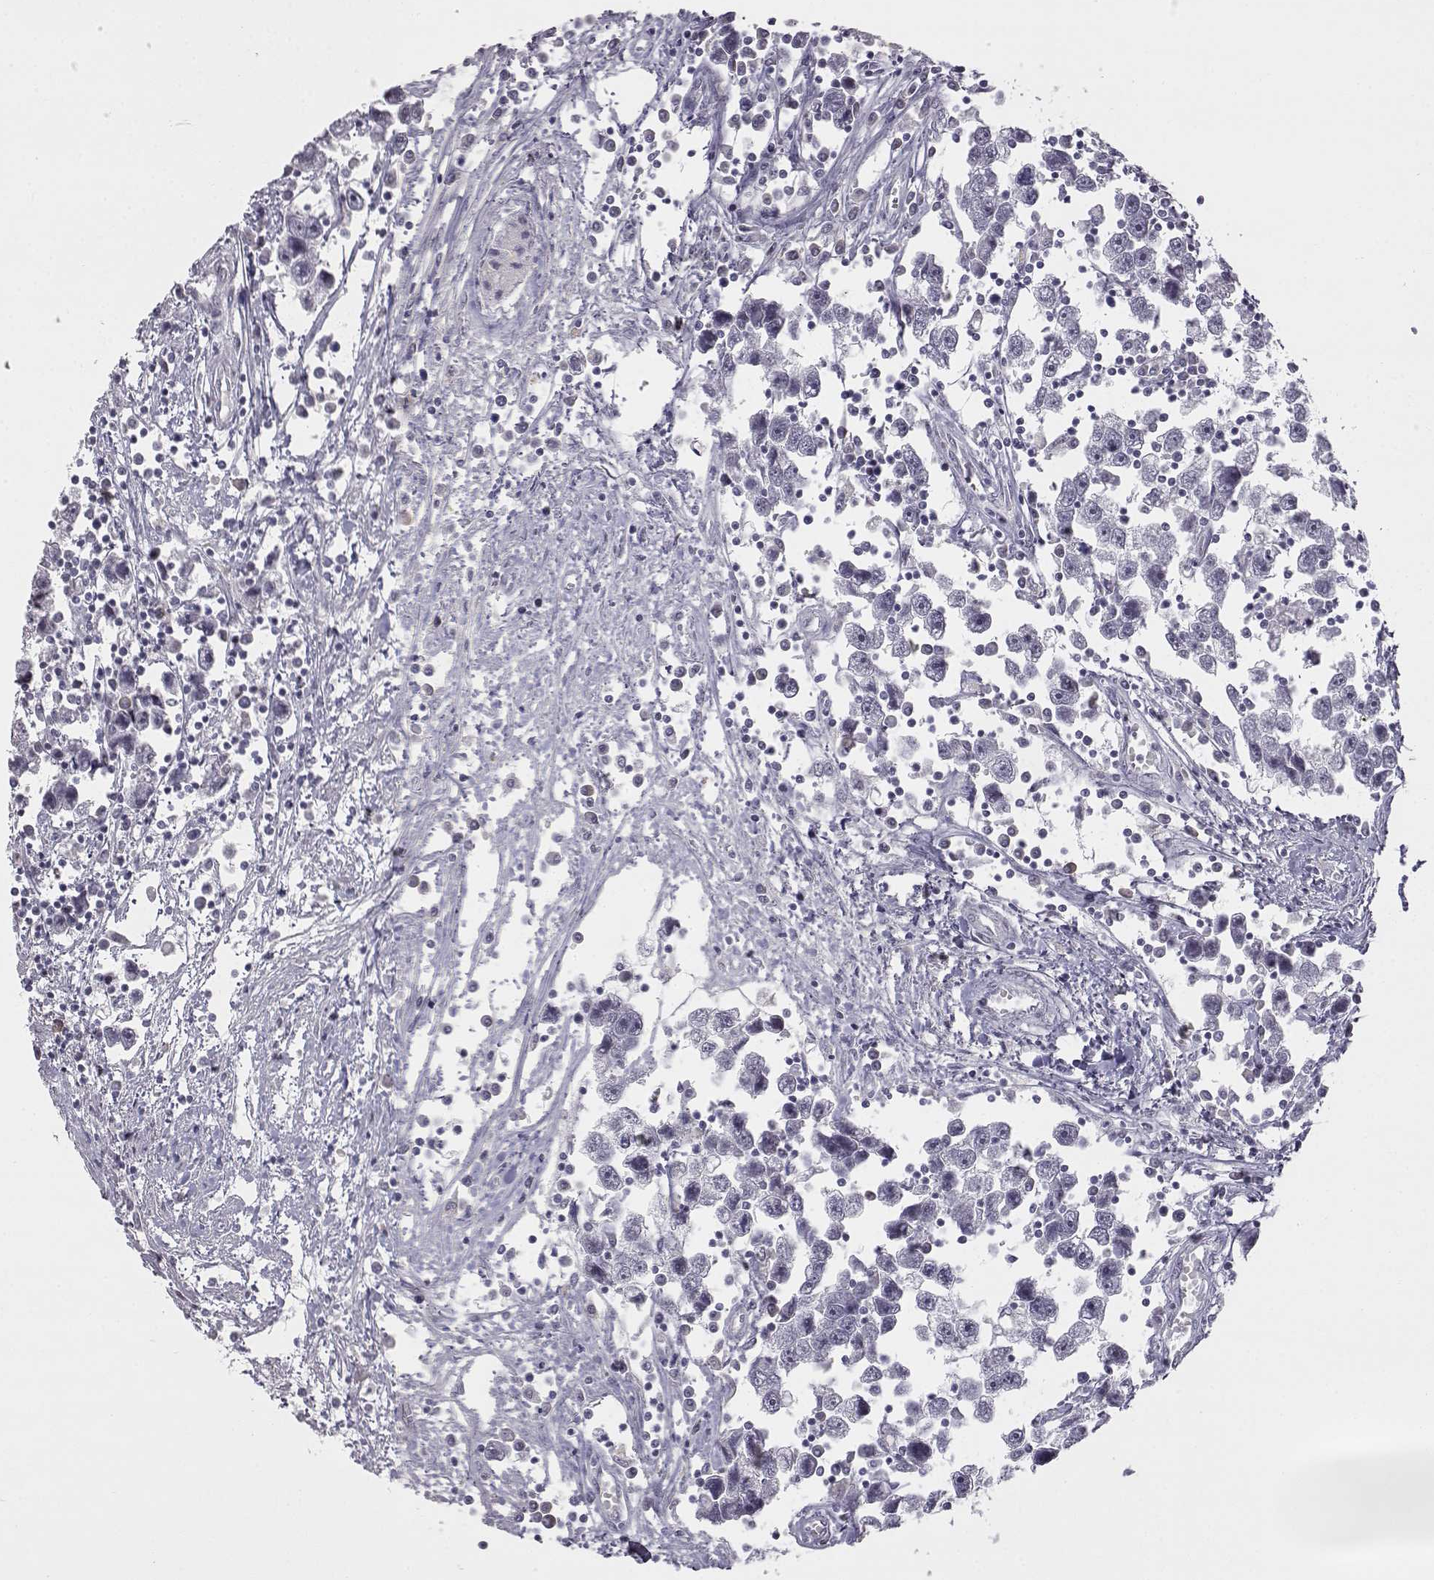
{"staining": {"intensity": "negative", "quantity": "none", "location": "none"}, "tissue": "testis cancer", "cell_type": "Tumor cells", "image_type": "cancer", "snomed": [{"axis": "morphology", "description": "Seminoma, NOS"}, {"axis": "topography", "description": "Testis"}], "caption": "Testis seminoma was stained to show a protein in brown. There is no significant expression in tumor cells.", "gene": "VGF", "patient": {"sex": "male", "age": 30}}